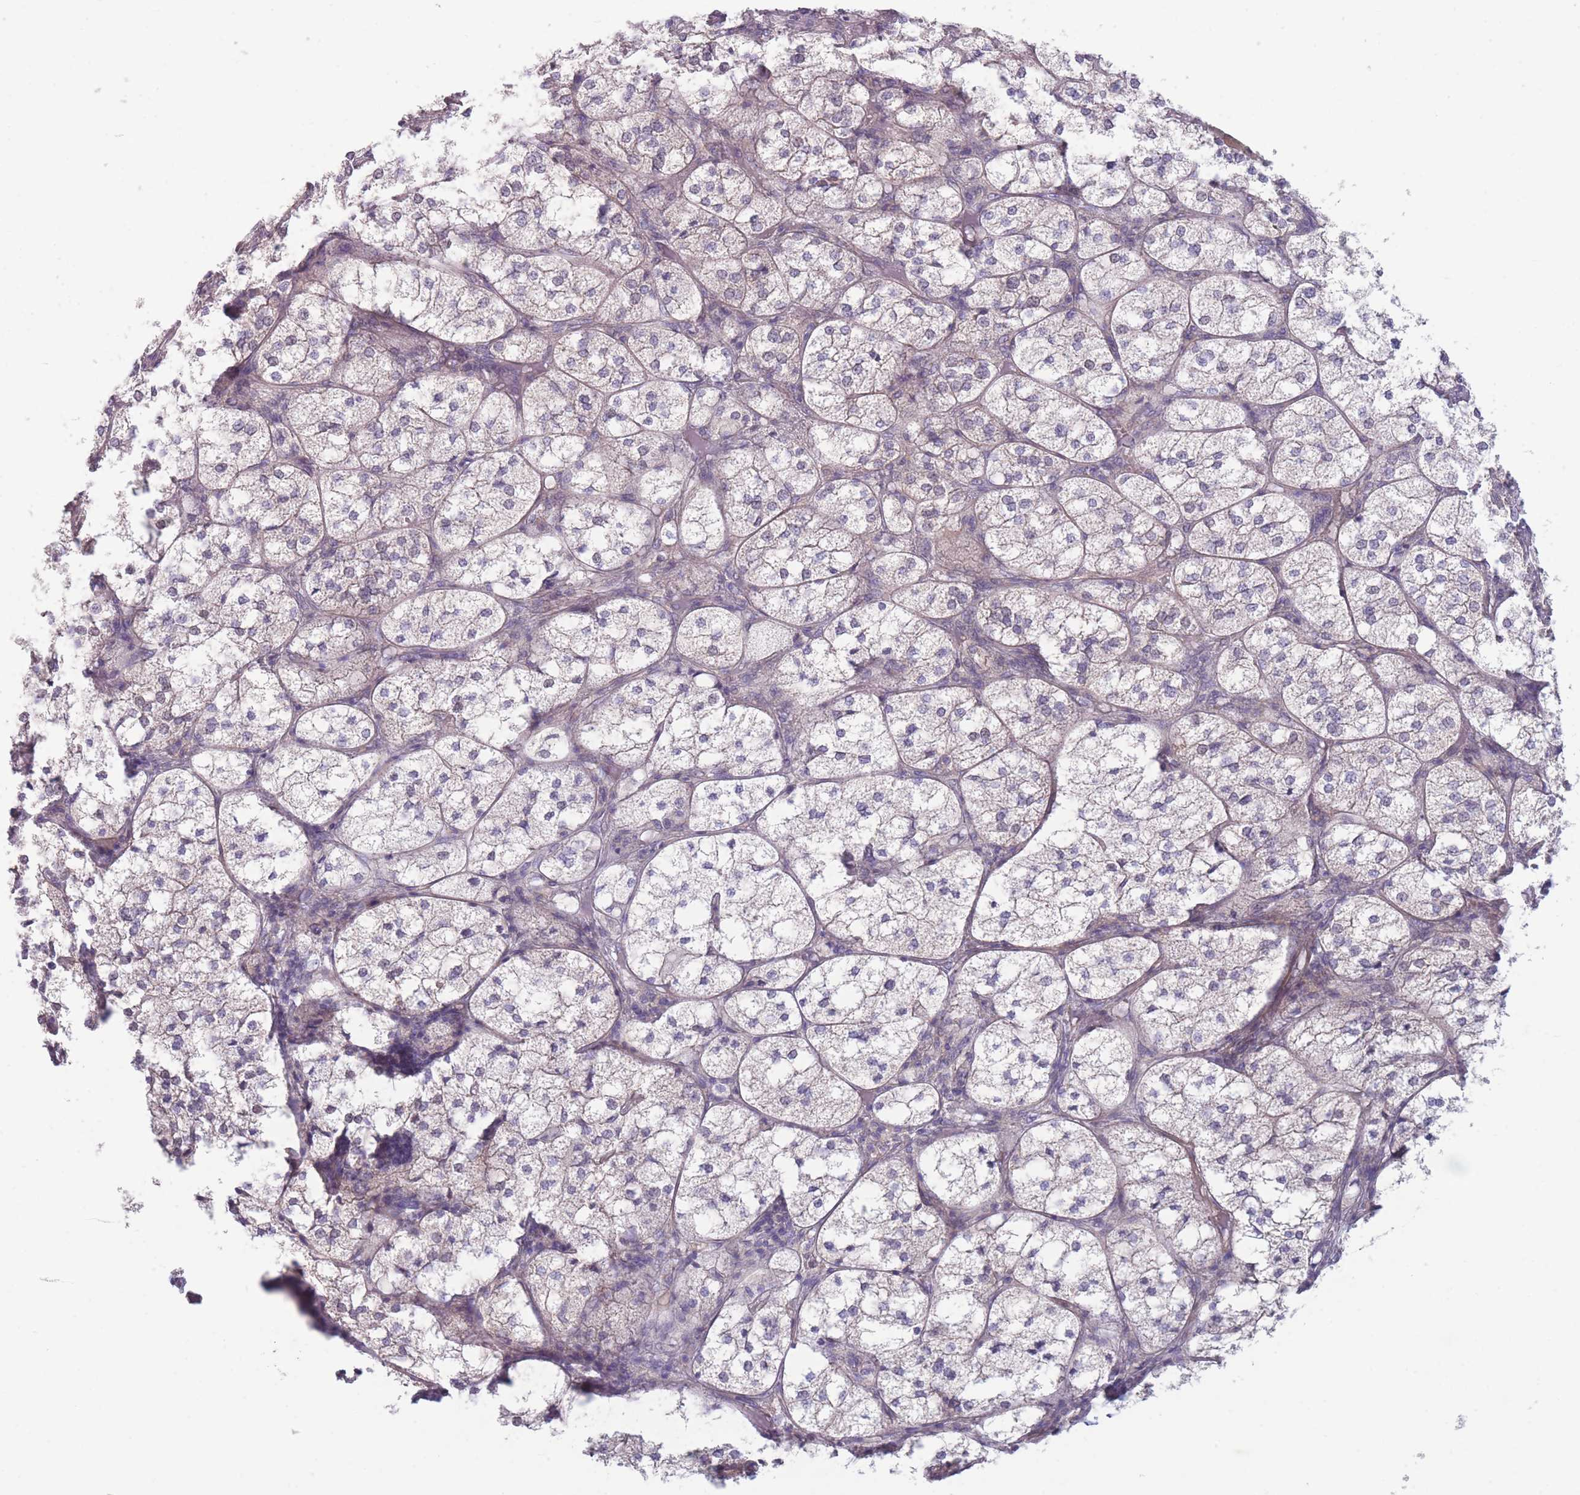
{"staining": {"intensity": "moderate", "quantity": "<25%", "location": "cytoplasmic/membranous"}, "tissue": "adrenal gland", "cell_type": "Glandular cells", "image_type": "normal", "snomed": [{"axis": "morphology", "description": "Normal tissue, NOS"}, {"axis": "topography", "description": "Adrenal gland"}], "caption": "Adrenal gland stained with IHC demonstrates moderate cytoplasmic/membranous expression in about <25% of glandular cells.", "gene": "PNPLA5", "patient": {"sex": "female", "age": 61}}